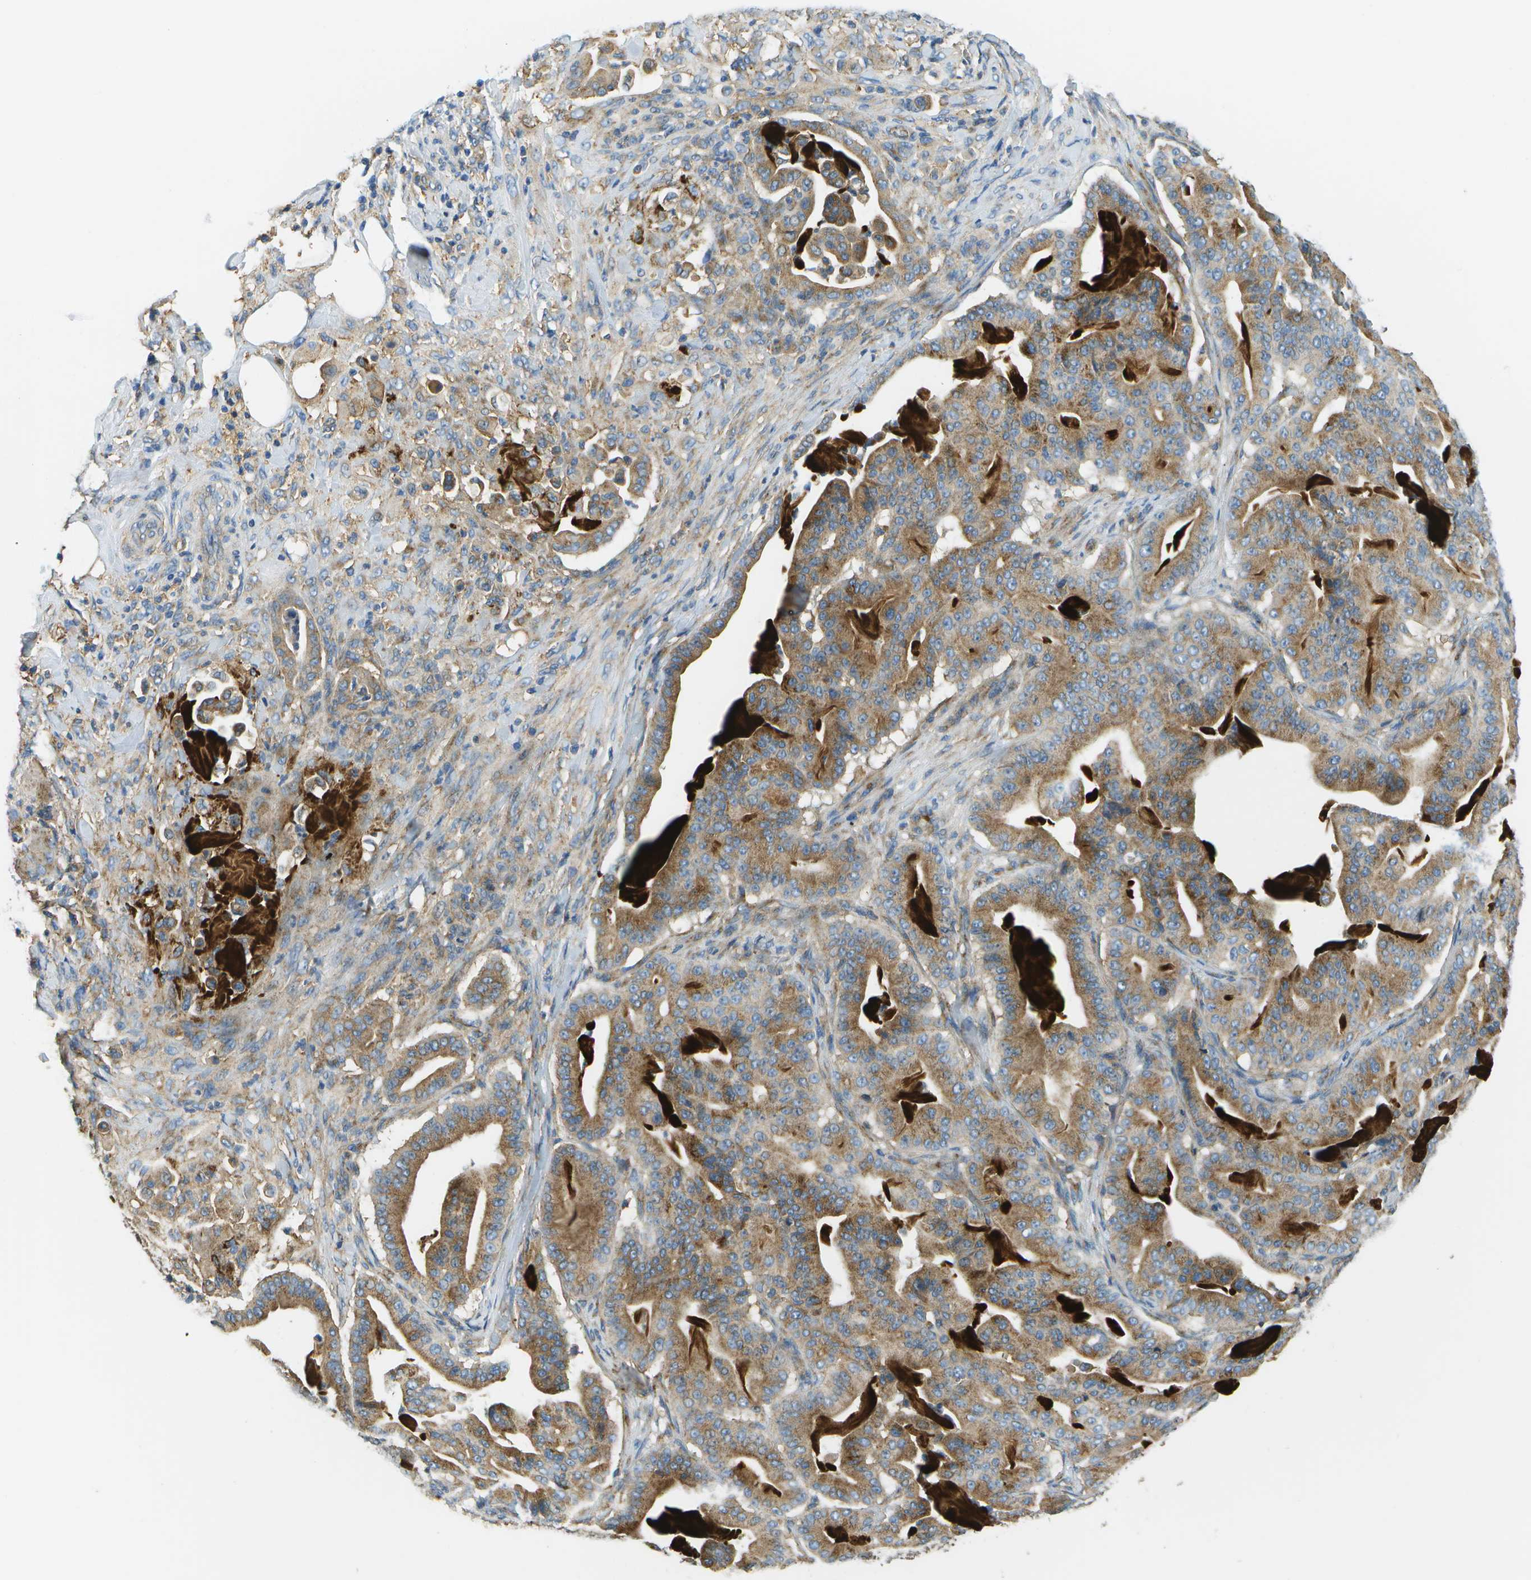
{"staining": {"intensity": "moderate", "quantity": ">75%", "location": "cytoplasmic/membranous"}, "tissue": "pancreatic cancer", "cell_type": "Tumor cells", "image_type": "cancer", "snomed": [{"axis": "morphology", "description": "Adenocarcinoma, NOS"}, {"axis": "topography", "description": "Pancreas"}], "caption": "Pancreatic cancer tissue exhibits moderate cytoplasmic/membranous staining in approximately >75% of tumor cells The staining is performed using DAB brown chromogen to label protein expression. The nuclei are counter-stained blue using hematoxylin.", "gene": "CLTC", "patient": {"sex": "male", "age": 63}}